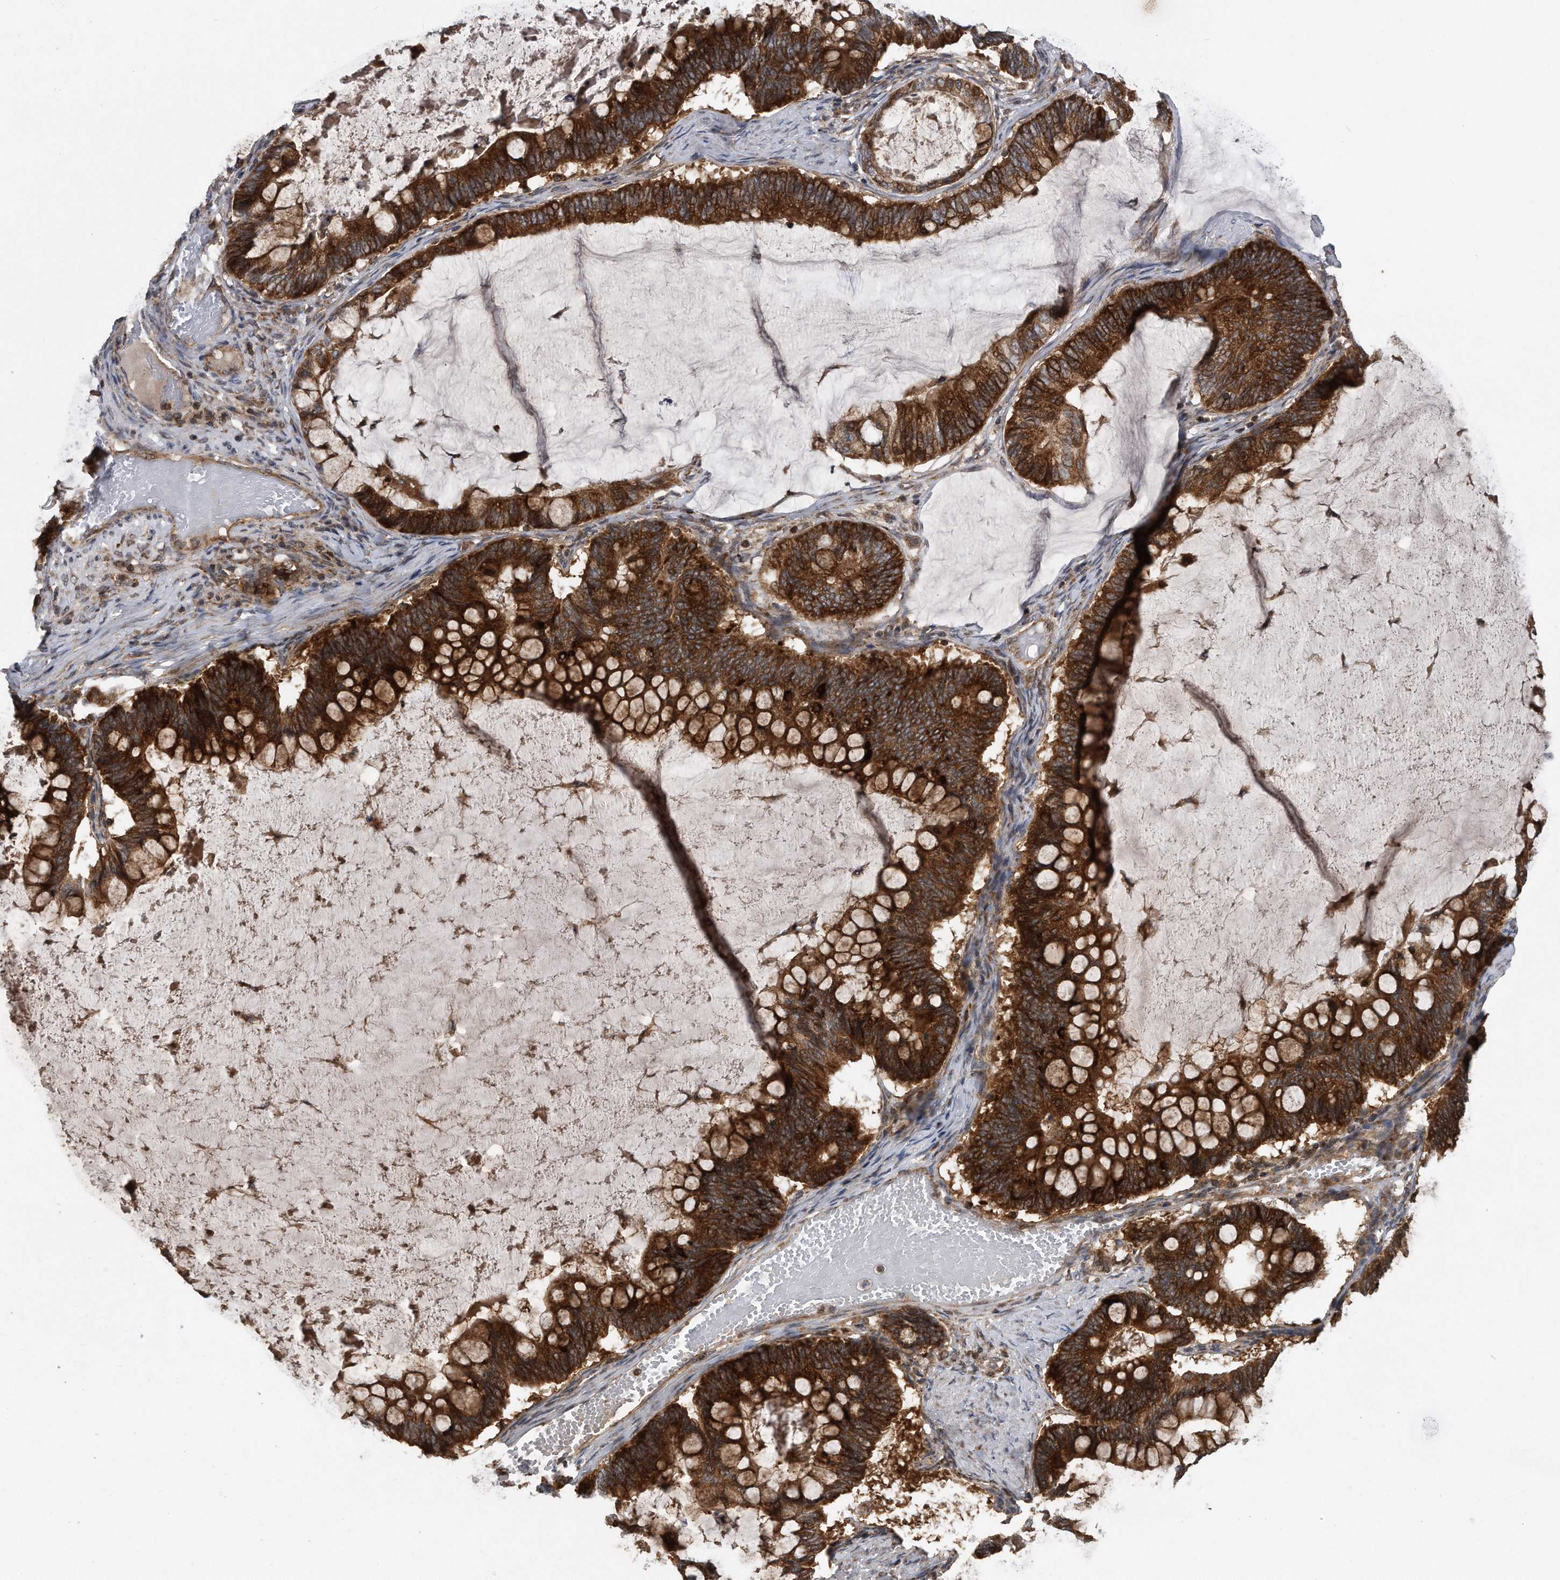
{"staining": {"intensity": "strong", "quantity": ">75%", "location": "cytoplasmic/membranous"}, "tissue": "ovarian cancer", "cell_type": "Tumor cells", "image_type": "cancer", "snomed": [{"axis": "morphology", "description": "Cystadenocarcinoma, mucinous, NOS"}, {"axis": "topography", "description": "Ovary"}], "caption": "Ovarian mucinous cystadenocarcinoma tissue demonstrates strong cytoplasmic/membranous positivity in about >75% of tumor cells, visualized by immunohistochemistry.", "gene": "ALPK2", "patient": {"sex": "female", "age": 61}}